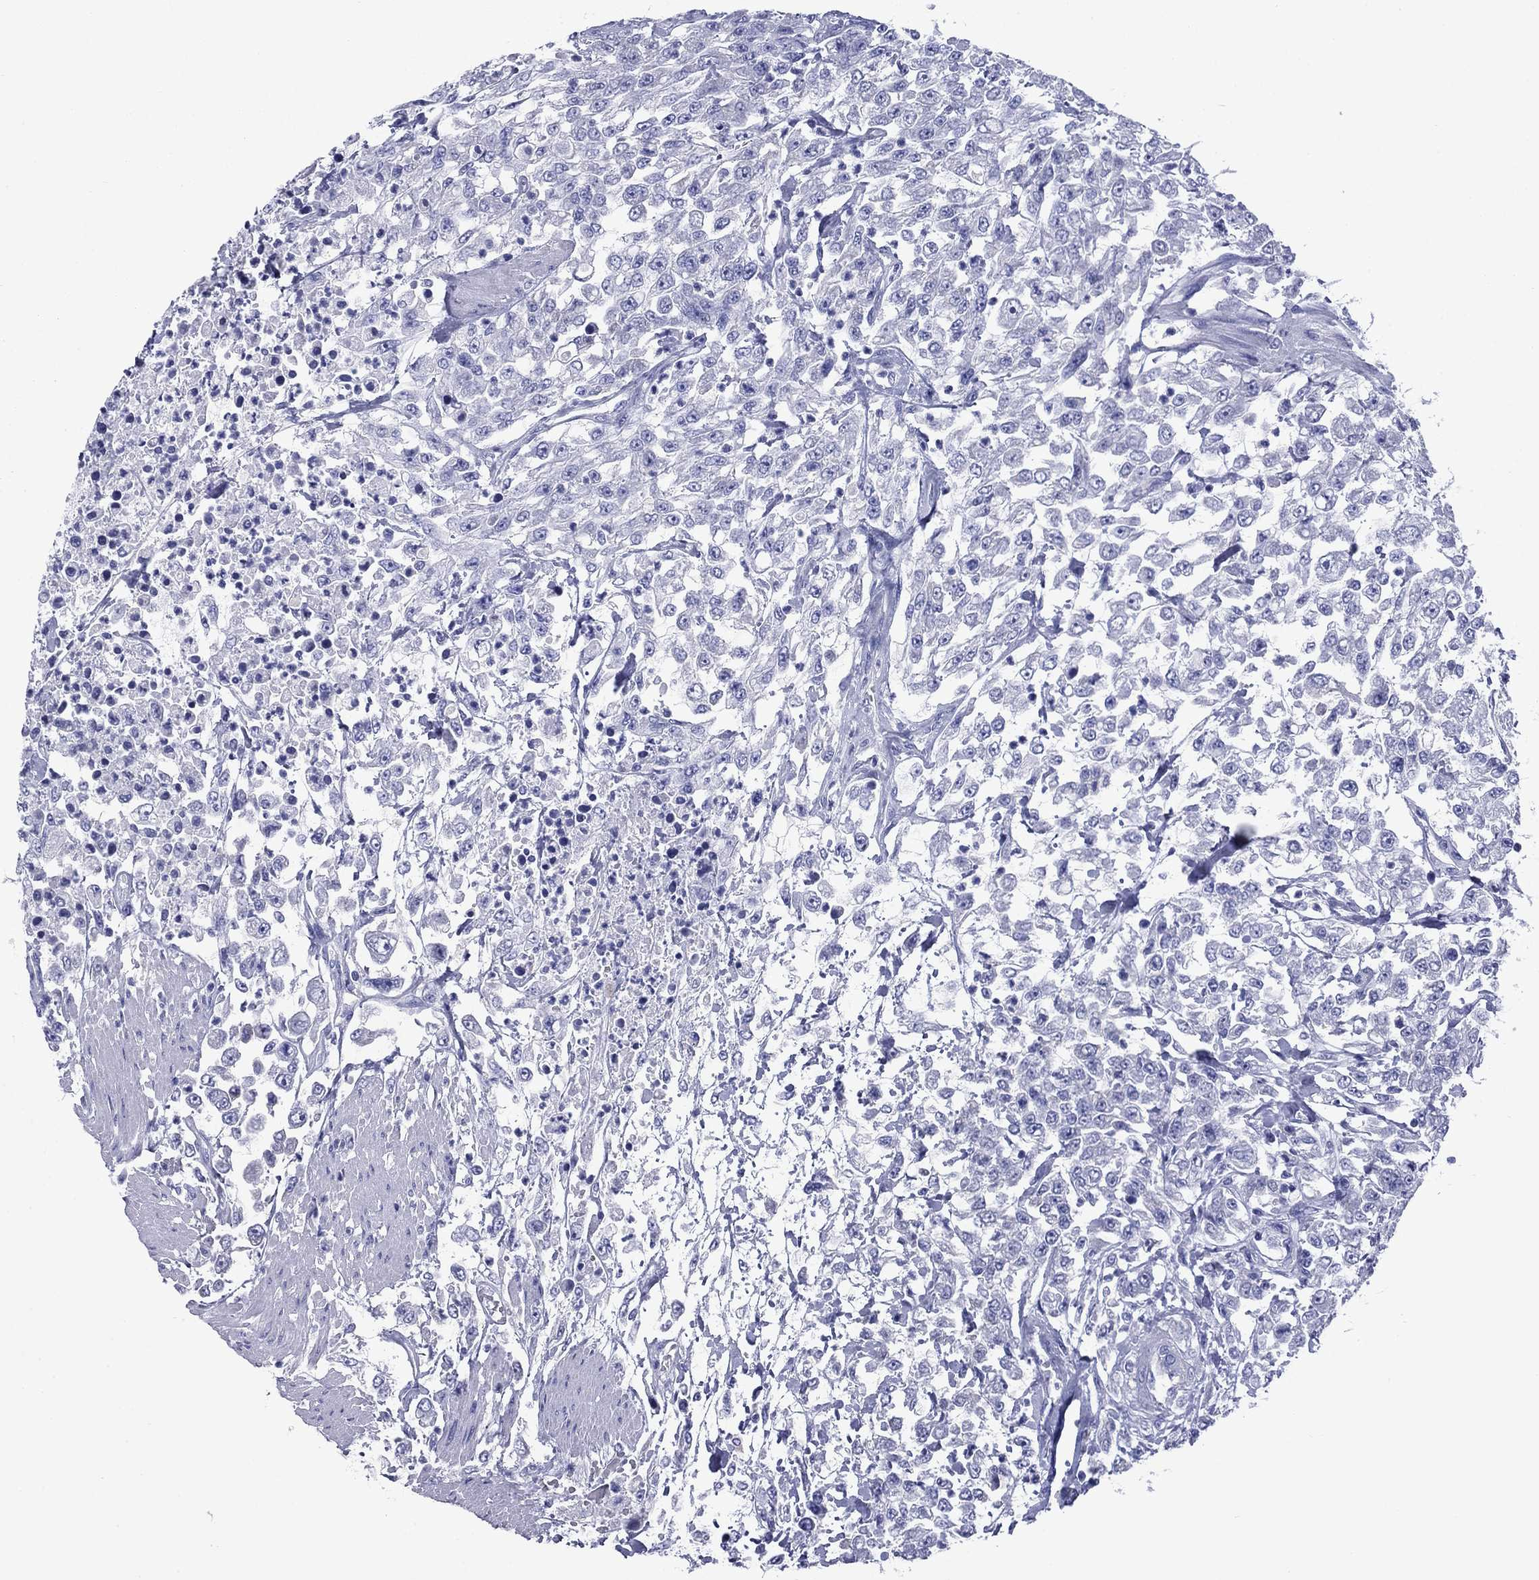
{"staining": {"intensity": "negative", "quantity": "none", "location": "none"}, "tissue": "urothelial cancer", "cell_type": "Tumor cells", "image_type": "cancer", "snomed": [{"axis": "morphology", "description": "Urothelial carcinoma, High grade"}, {"axis": "topography", "description": "Urinary bladder"}], "caption": "Human urothelial cancer stained for a protein using immunohistochemistry (IHC) exhibits no expression in tumor cells.", "gene": "ACADSB", "patient": {"sex": "male", "age": 46}}